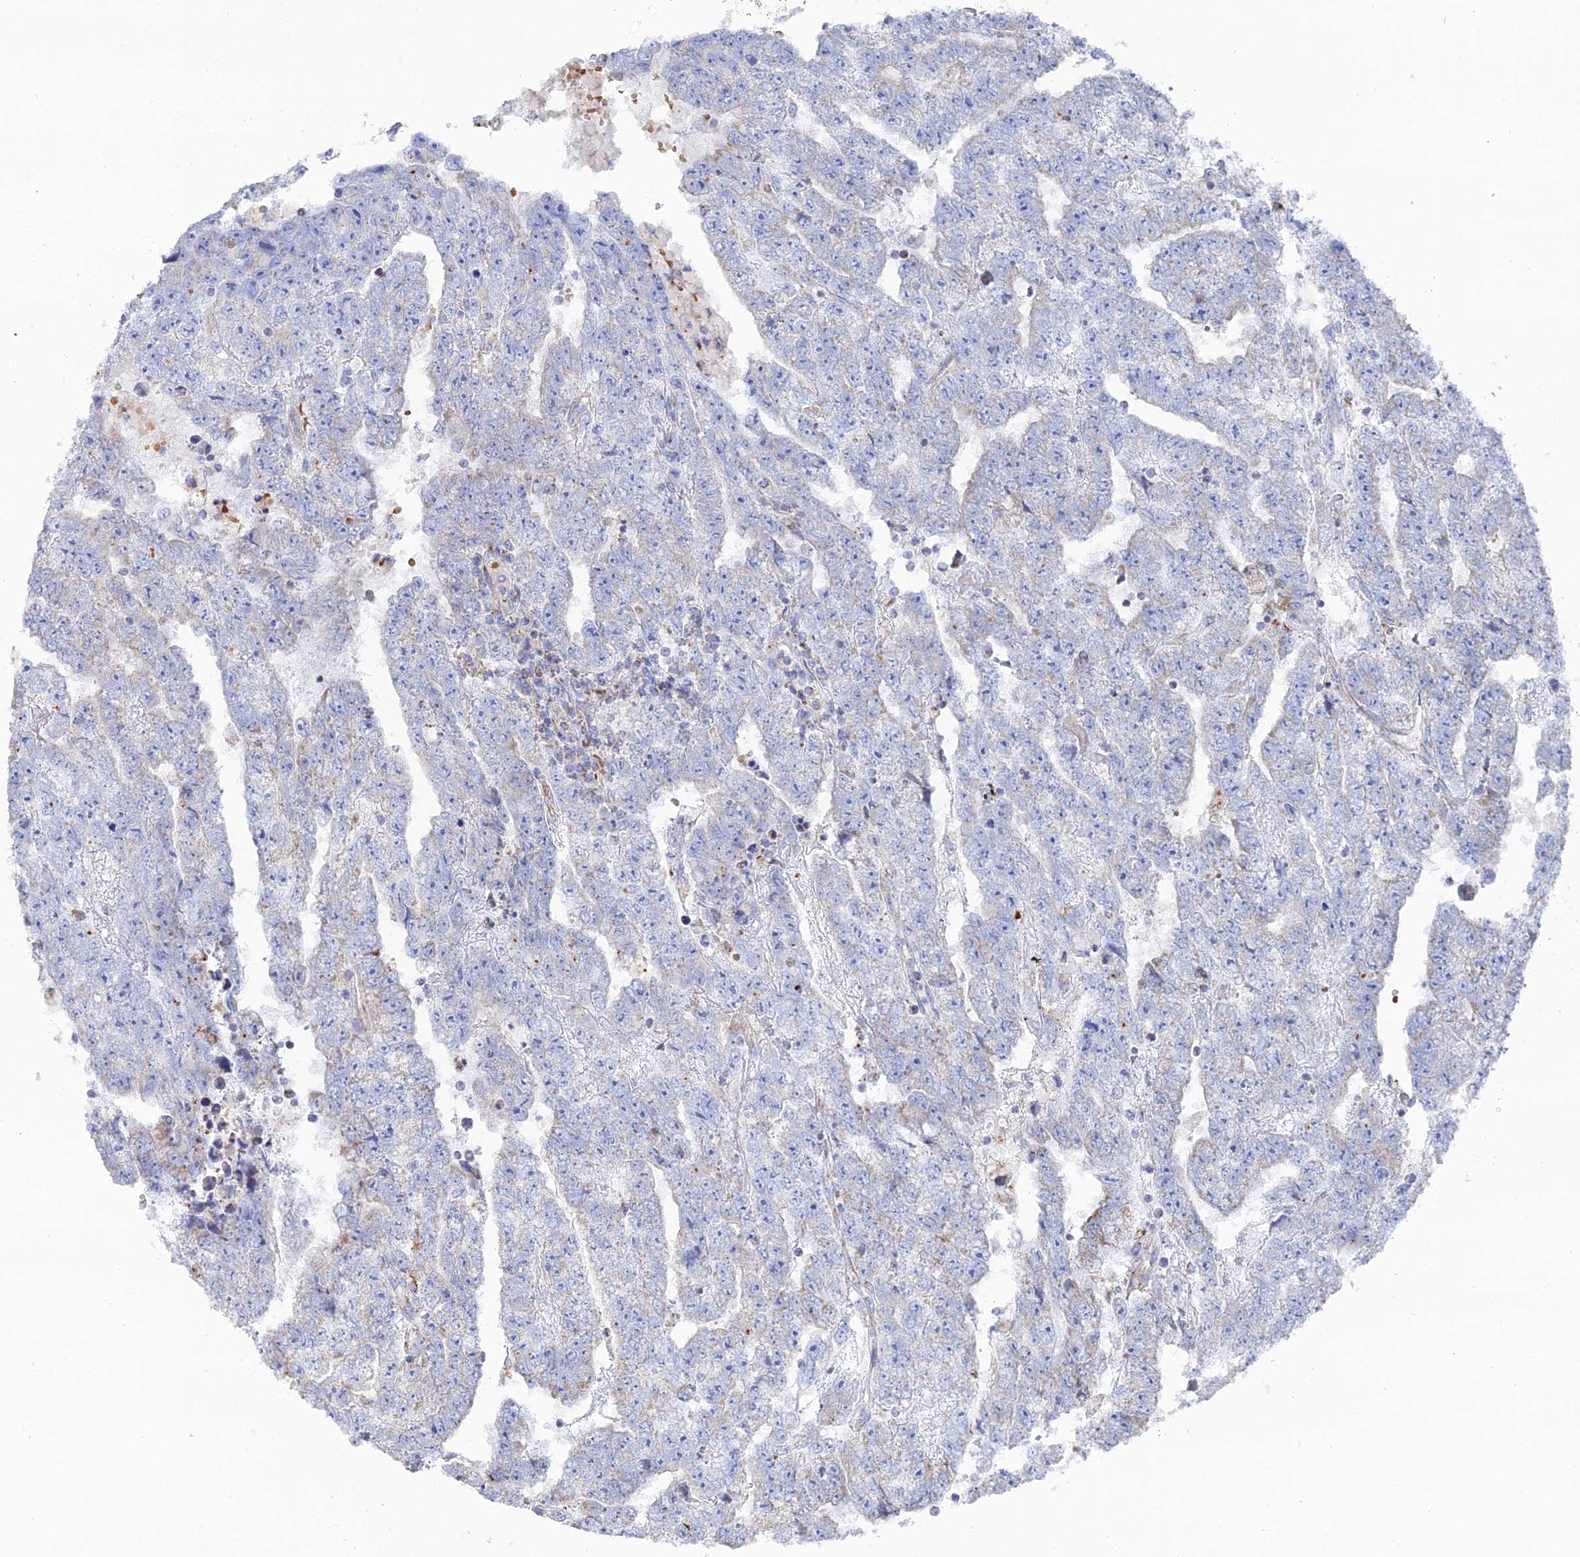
{"staining": {"intensity": "negative", "quantity": "none", "location": "none"}, "tissue": "testis cancer", "cell_type": "Tumor cells", "image_type": "cancer", "snomed": [{"axis": "morphology", "description": "Carcinoma, Embryonal, NOS"}, {"axis": "topography", "description": "Testis"}], "caption": "DAB immunohistochemical staining of testis cancer (embryonal carcinoma) exhibits no significant staining in tumor cells. The staining was performed using DAB (3,3'-diaminobenzidine) to visualize the protein expression in brown, while the nuclei were stained in blue with hematoxylin (Magnification: 20x).", "gene": "MPC1", "patient": {"sex": "male", "age": 25}}